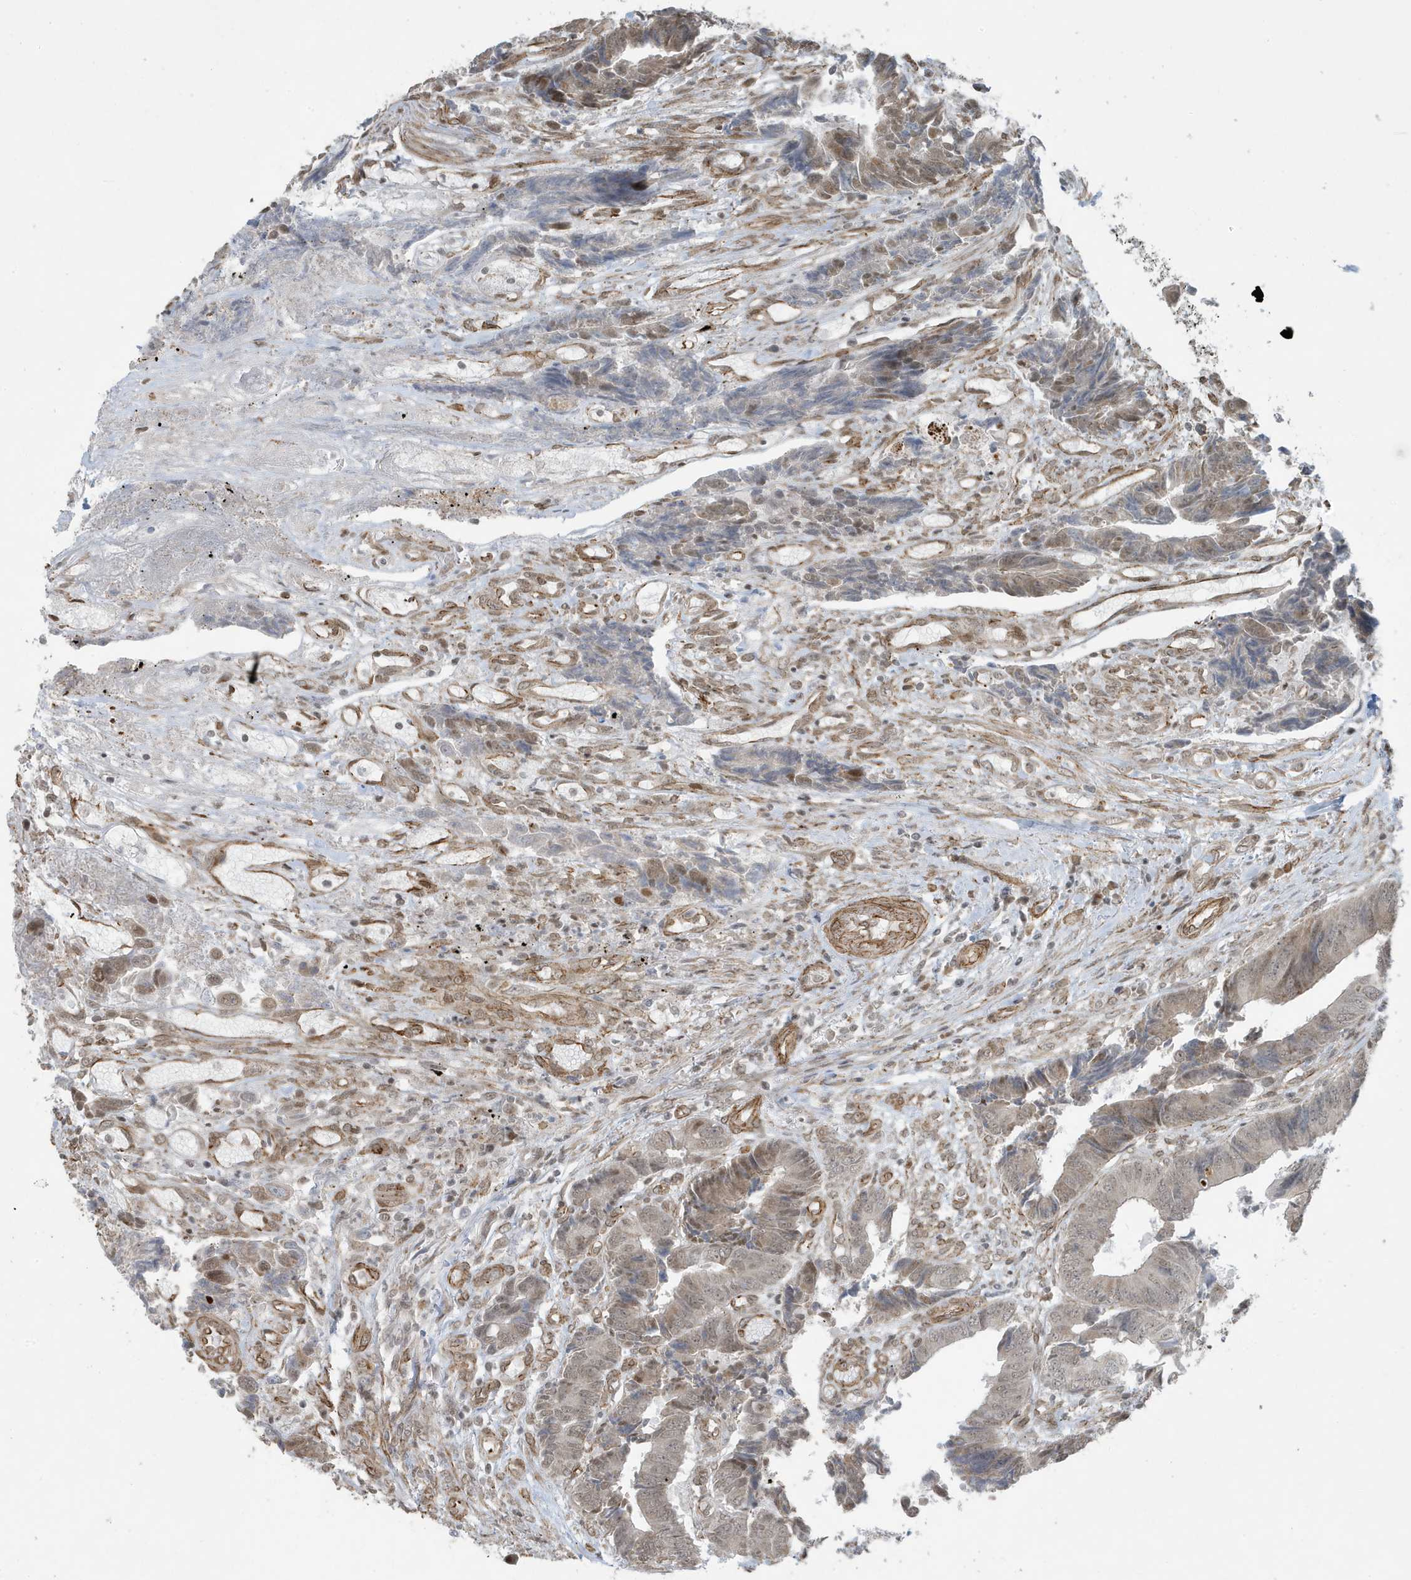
{"staining": {"intensity": "weak", "quantity": "<25%", "location": "nuclear"}, "tissue": "colorectal cancer", "cell_type": "Tumor cells", "image_type": "cancer", "snomed": [{"axis": "morphology", "description": "Adenocarcinoma, NOS"}, {"axis": "topography", "description": "Rectum"}], "caption": "Tumor cells are negative for protein expression in human colorectal adenocarcinoma.", "gene": "CHCHD4", "patient": {"sex": "male", "age": 84}}